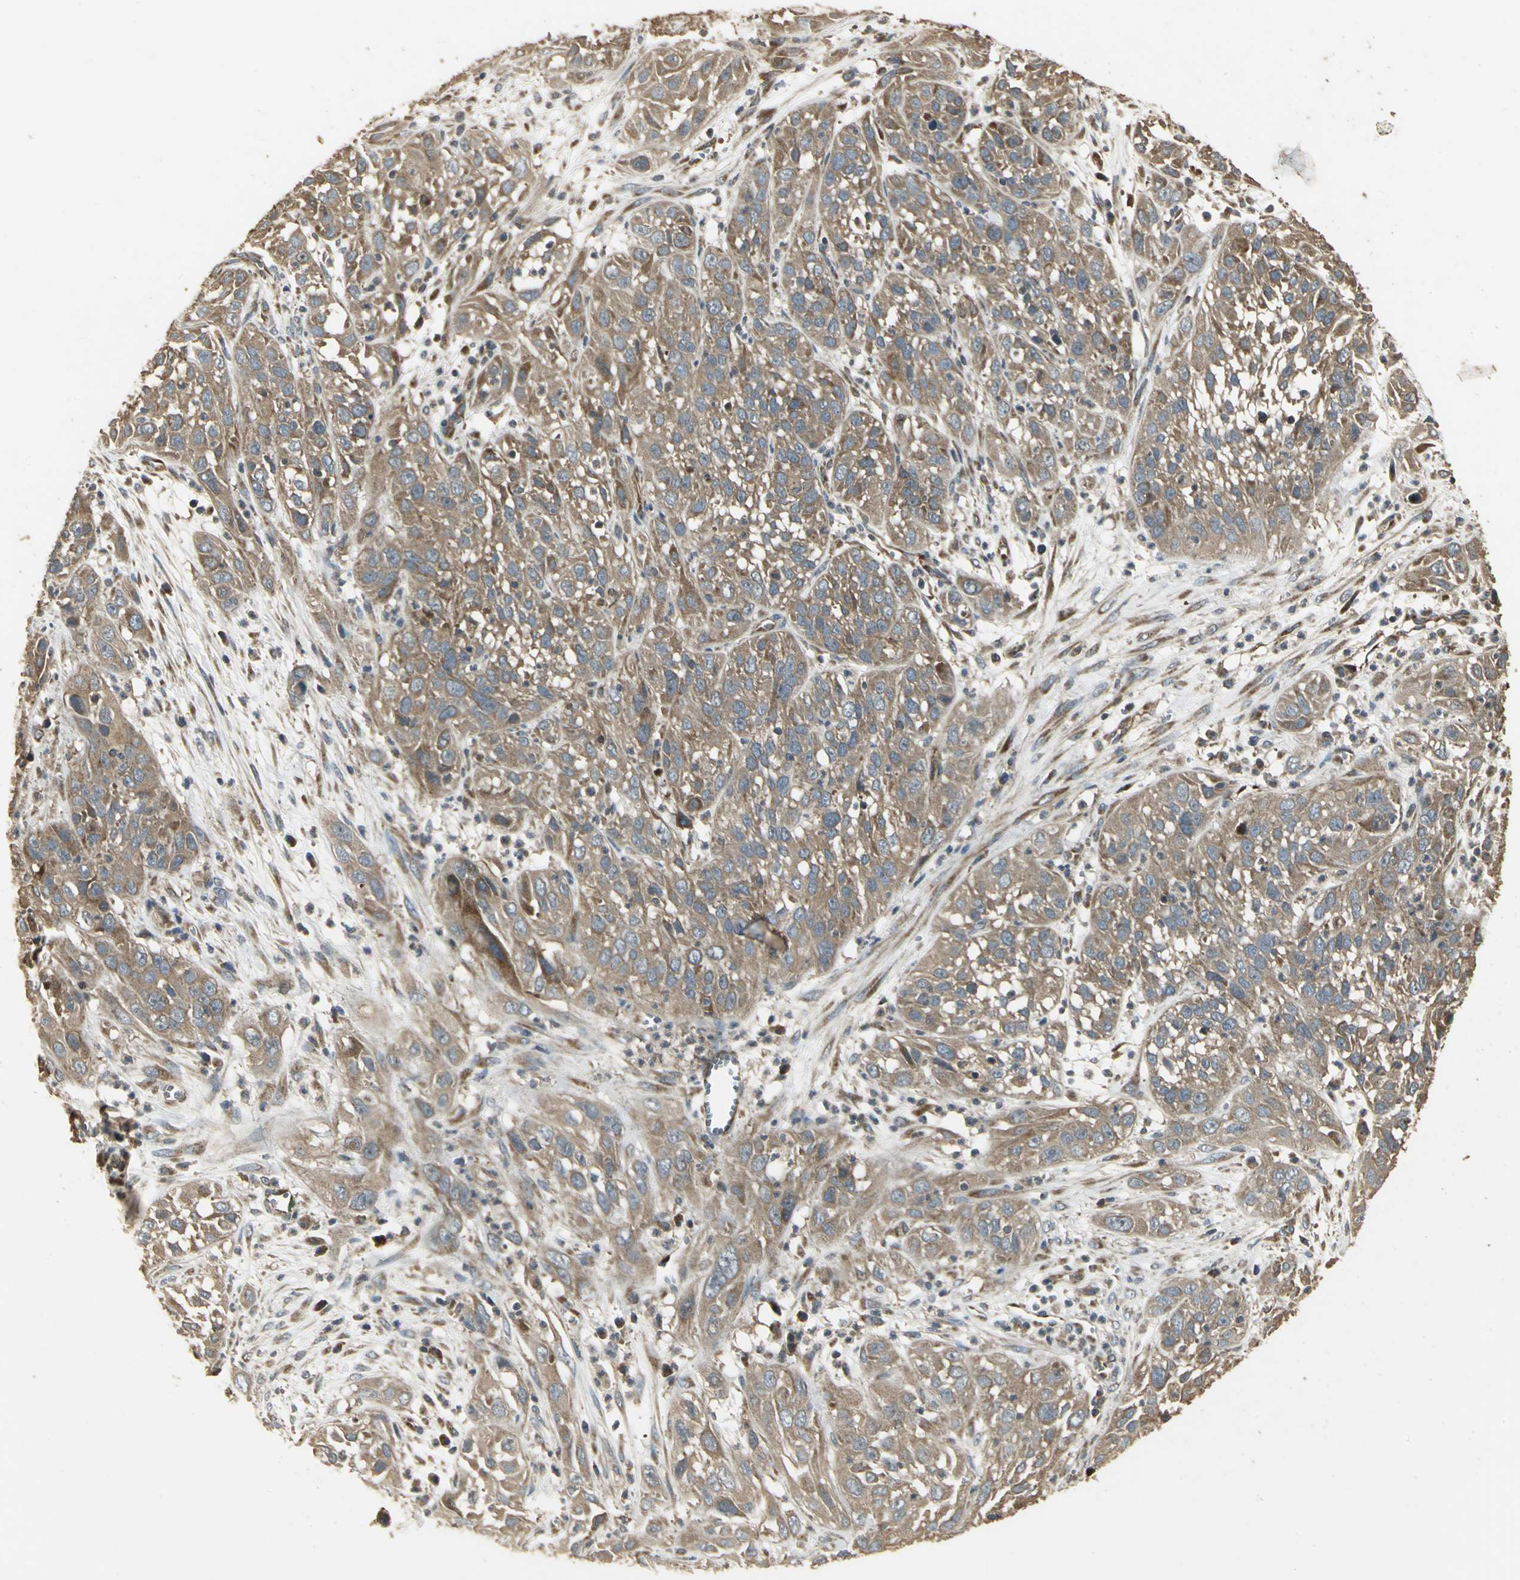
{"staining": {"intensity": "moderate", "quantity": ">75%", "location": "cytoplasmic/membranous"}, "tissue": "cervical cancer", "cell_type": "Tumor cells", "image_type": "cancer", "snomed": [{"axis": "morphology", "description": "Squamous cell carcinoma, NOS"}, {"axis": "topography", "description": "Cervix"}], "caption": "Cervical cancer (squamous cell carcinoma) was stained to show a protein in brown. There is medium levels of moderate cytoplasmic/membranous positivity in about >75% of tumor cells. (brown staining indicates protein expression, while blue staining denotes nuclei).", "gene": "KANK1", "patient": {"sex": "female", "age": 32}}